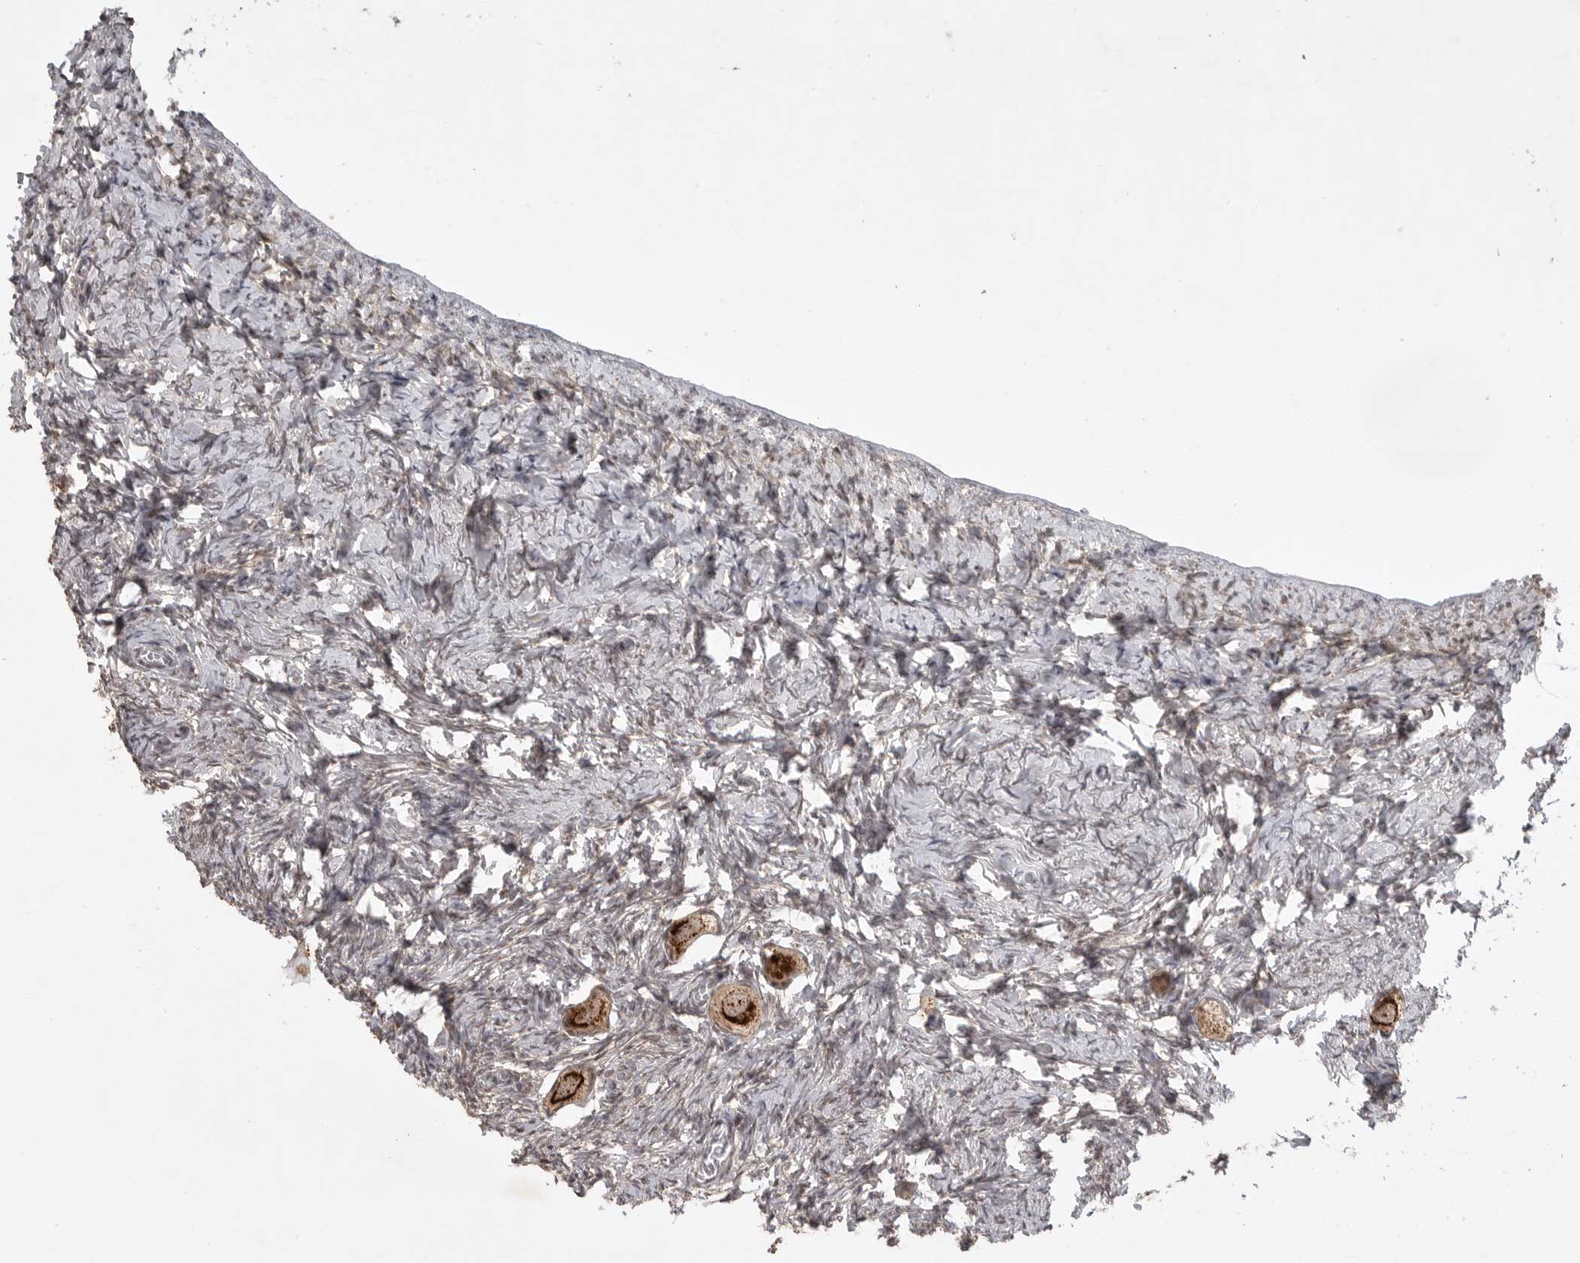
{"staining": {"intensity": "strong", "quantity": ">75%", "location": "cytoplasmic/membranous,nuclear"}, "tissue": "ovary", "cell_type": "Follicle cells", "image_type": "normal", "snomed": [{"axis": "morphology", "description": "Normal tissue, NOS"}, {"axis": "topography", "description": "Ovary"}], "caption": "Protein expression analysis of normal ovary reveals strong cytoplasmic/membranous,nuclear positivity in about >75% of follicle cells.", "gene": "POMP", "patient": {"sex": "female", "age": 27}}